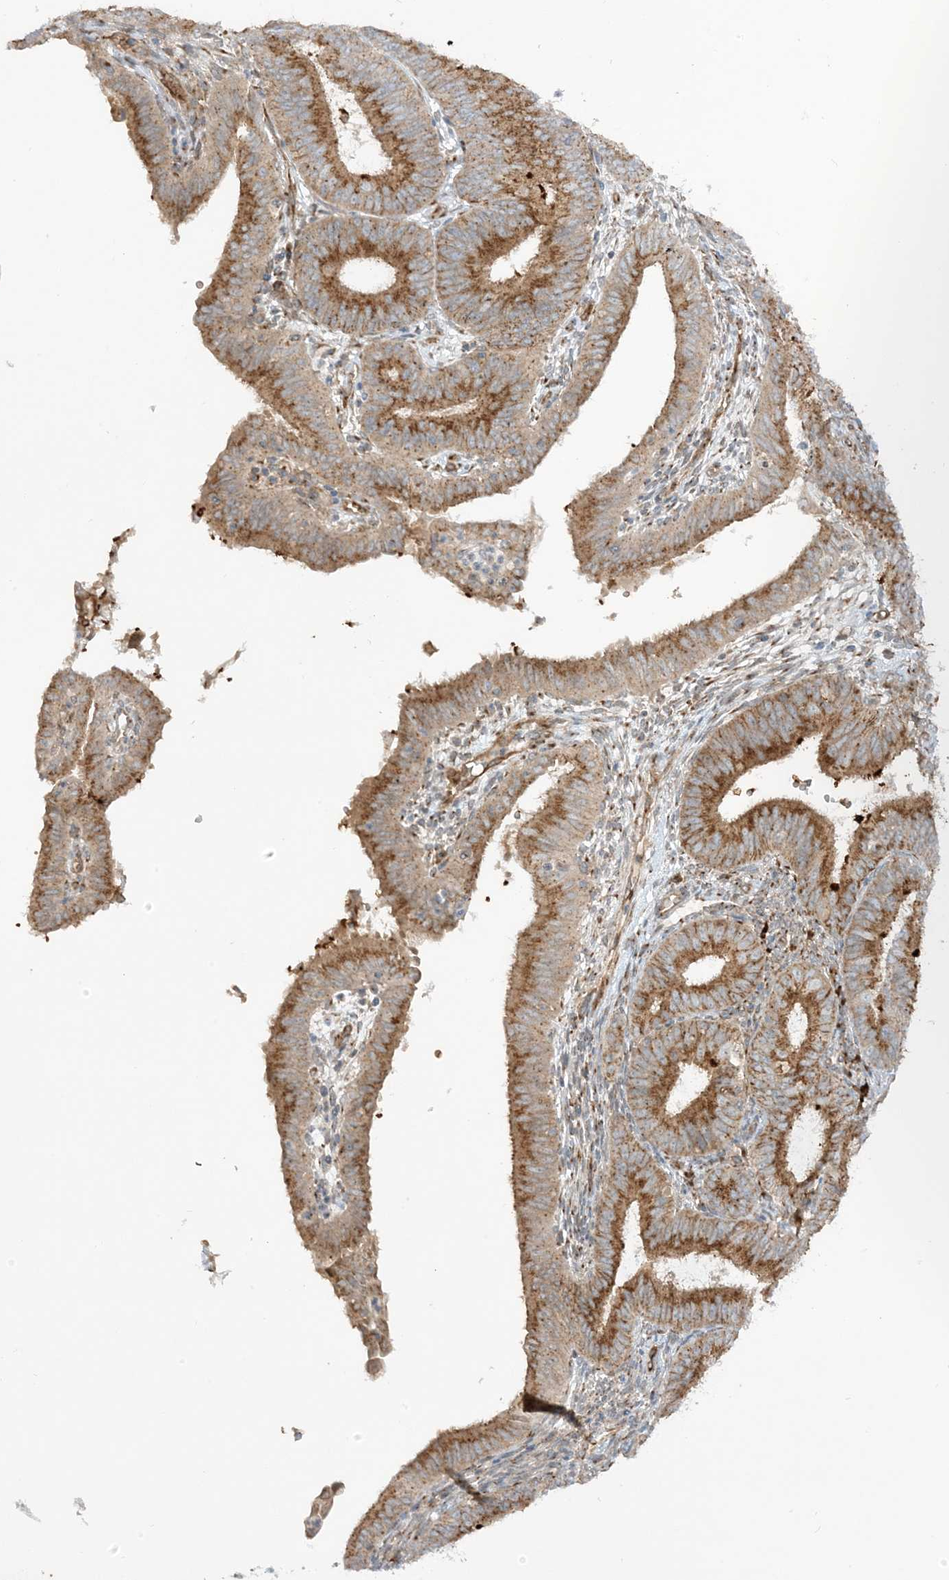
{"staining": {"intensity": "moderate", "quantity": ">75%", "location": "cytoplasmic/membranous"}, "tissue": "endometrial cancer", "cell_type": "Tumor cells", "image_type": "cancer", "snomed": [{"axis": "morphology", "description": "Adenocarcinoma, NOS"}, {"axis": "topography", "description": "Endometrium"}], "caption": "Adenocarcinoma (endometrial) stained for a protein demonstrates moderate cytoplasmic/membranous positivity in tumor cells. The staining is performed using DAB brown chromogen to label protein expression. The nuclei are counter-stained blue using hematoxylin.", "gene": "RPP40", "patient": {"sex": "female", "age": 51}}